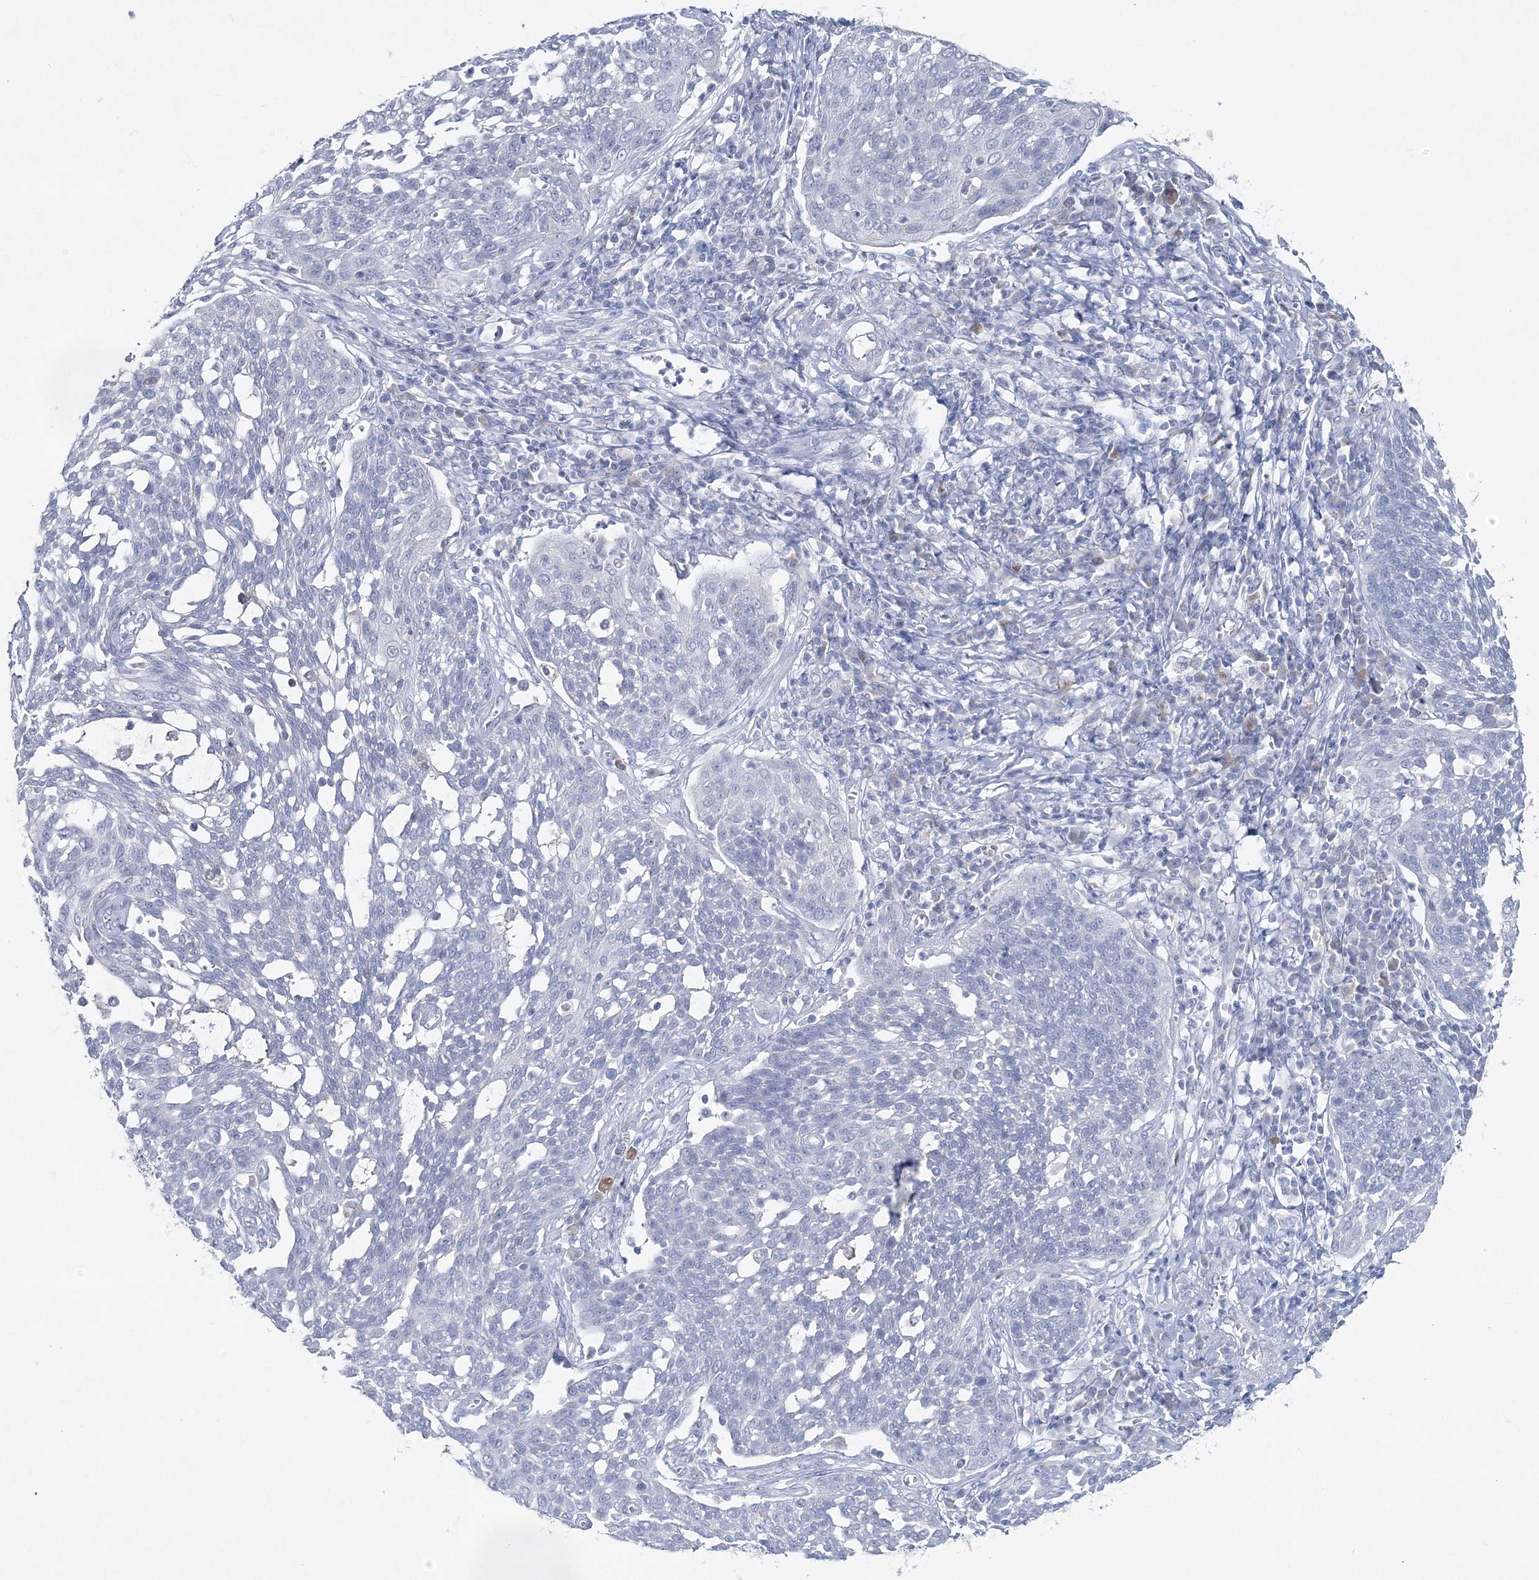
{"staining": {"intensity": "negative", "quantity": "none", "location": "none"}, "tissue": "cervical cancer", "cell_type": "Tumor cells", "image_type": "cancer", "snomed": [{"axis": "morphology", "description": "Squamous cell carcinoma, NOS"}, {"axis": "topography", "description": "Cervix"}], "caption": "IHC of cervical squamous cell carcinoma reveals no positivity in tumor cells.", "gene": "GCKR", "patient": {"sex": "female", "age": 34}}